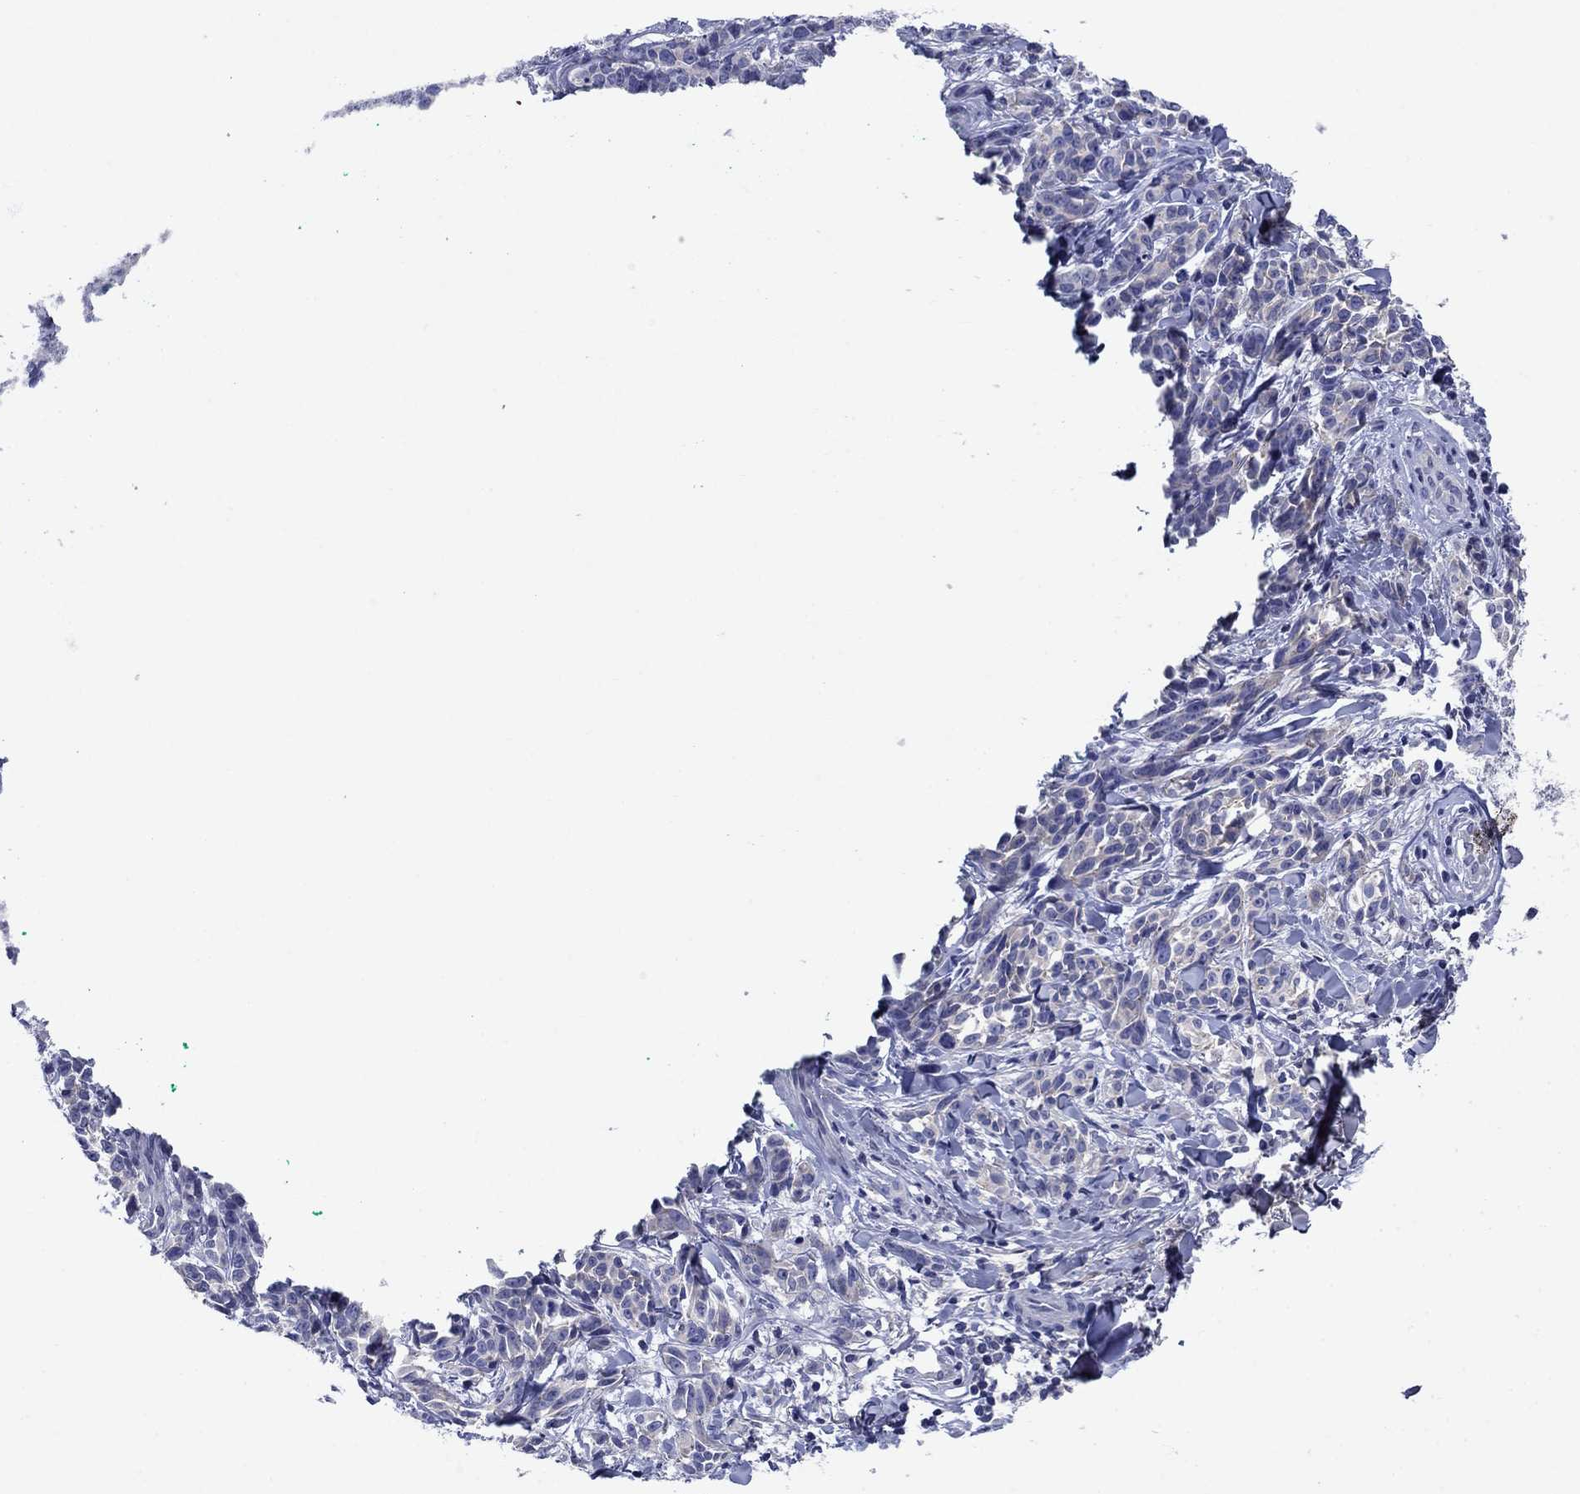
{"staining": {"intensity": "weak", "quantity": "<25%", "location": "cytoplasmic/membranous"}, "tissue": "melanoma", "cell_type": "Tumor cells", "image_type": "cancer", "snomed": [{"axis": "morphology", "description": "Malignant melanoma, NOS"}, {"axis": "topography", "description": "Skin"}], "caption": "The histopathology image exhibits no staining of tumor cells in melanoma. (DAB immunohistochemistry (IHC) visualized using brightfield microscopy, high magnification).", "gene": "SULT2B1", "patient": {"sex": "female", "age": 88}}